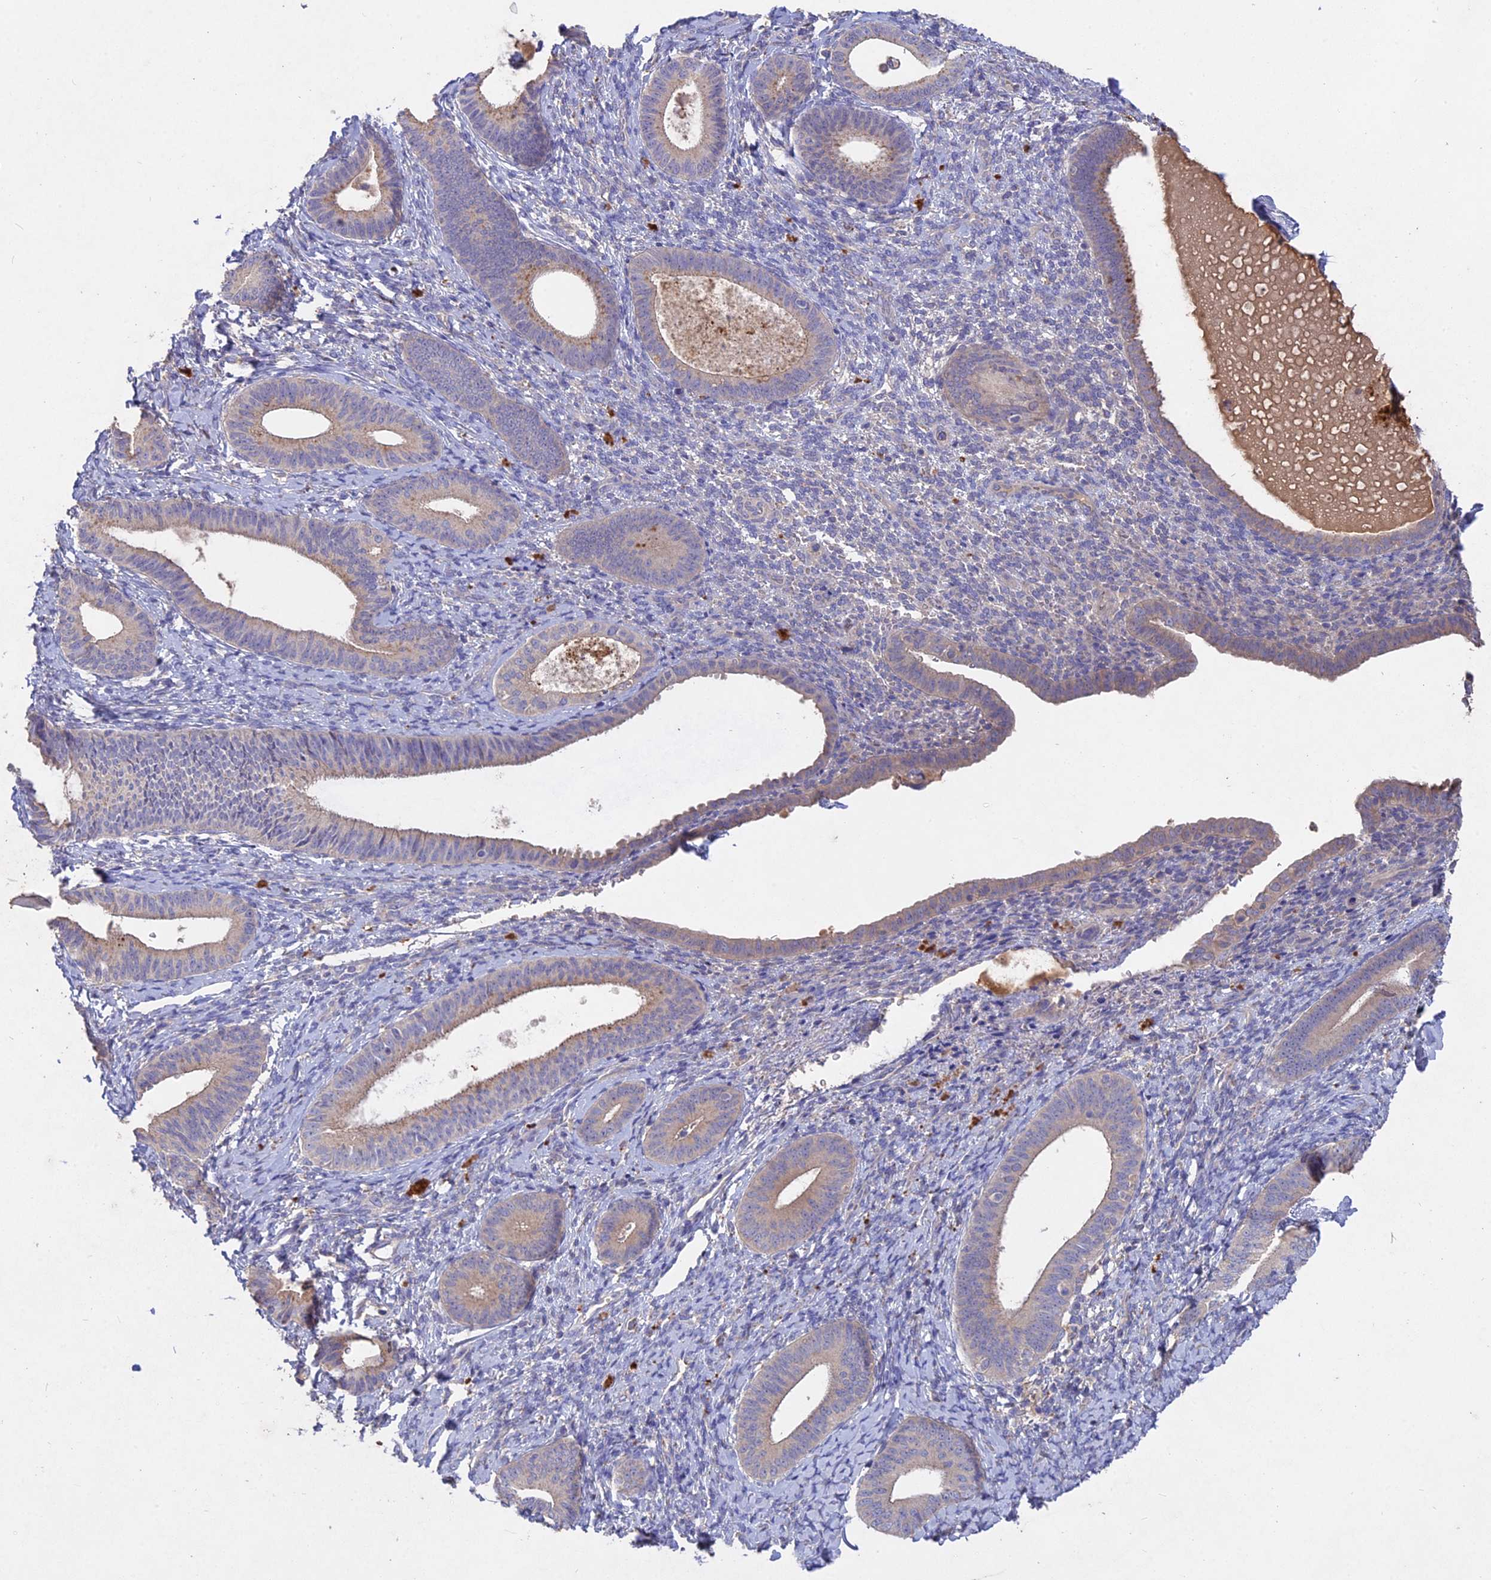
{"staining": {"intensity": "negative", "quantity": "none", "location": "none"}, "tissue": "endometrium", "cell_type": "Cells in endometrial stroma", "image_type": "normal", "snomed": [{"axis": "morphology", "description": "Normal tissue, NOS"}, {"axis": "topography", "description": "Endometrium"}], "caption": "This is an immunohistochemistry image of benign endometrium. There is no staining in cells in endometrial stroma.", "gene": "SLC26A4", "patient": {"sex": "female", "age": 65}}